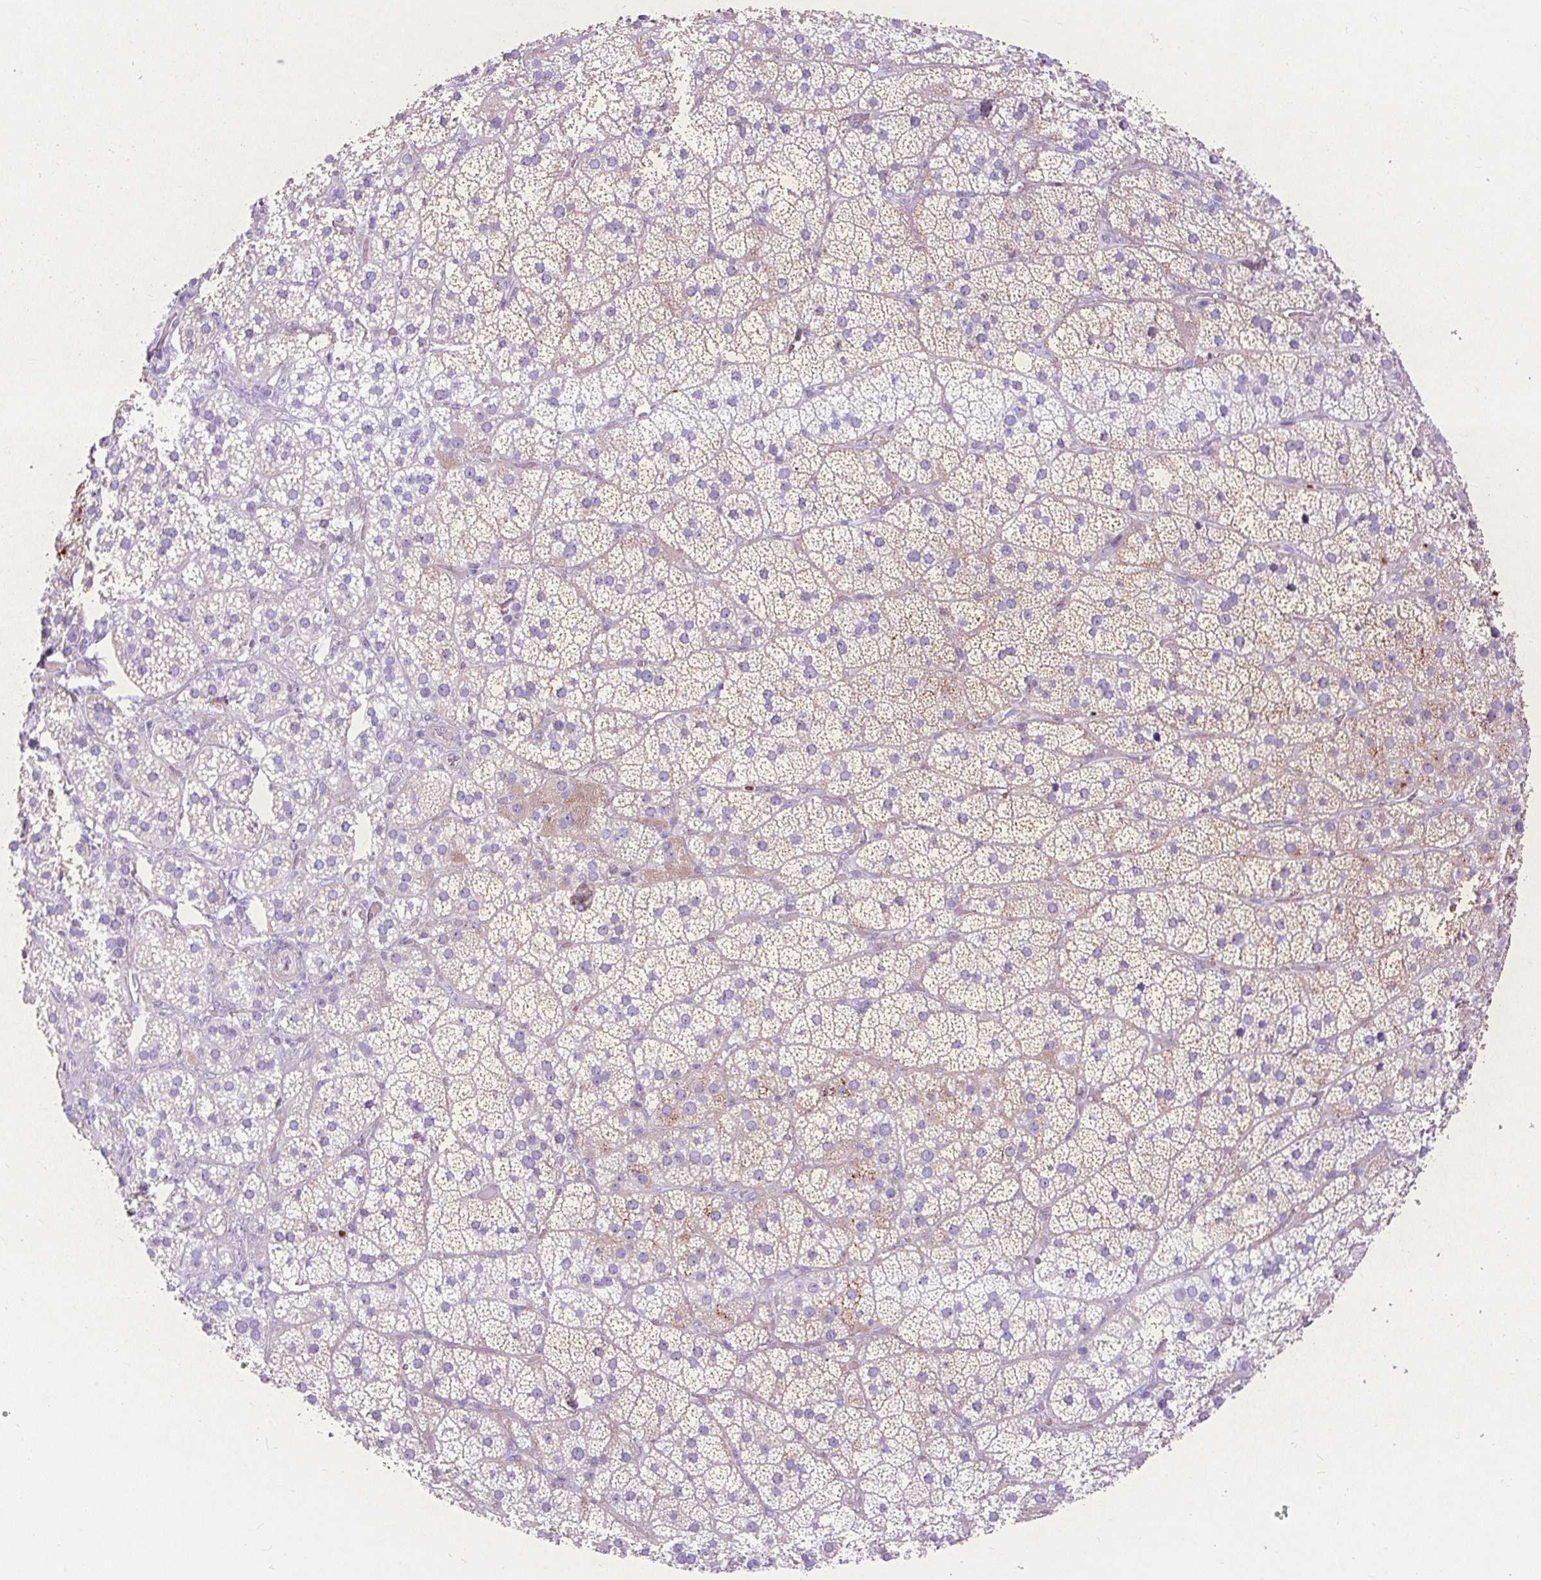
{"staining": {"intensity": "strong", "quantity": "<25%", "location": "cytoplasmic/membranous"}, "tissue": "adrenal gland", "cell_type": "Glandular cells", "image_type": "normal", "snomed": [{"axis": "morphology", "description": "Normal tissue, NOS"}, {"axis": "topography", "description": "Adrenal gland"}], "caption": "Approximately <25% of glandular cells in unremarkable human adrenal gland reveal strong cytoplasmic/membranous protein staining as visualized by brown immunohistochemical staining.", "gene": "SPC24", "patient": {"sex": "male", "age": 57}}